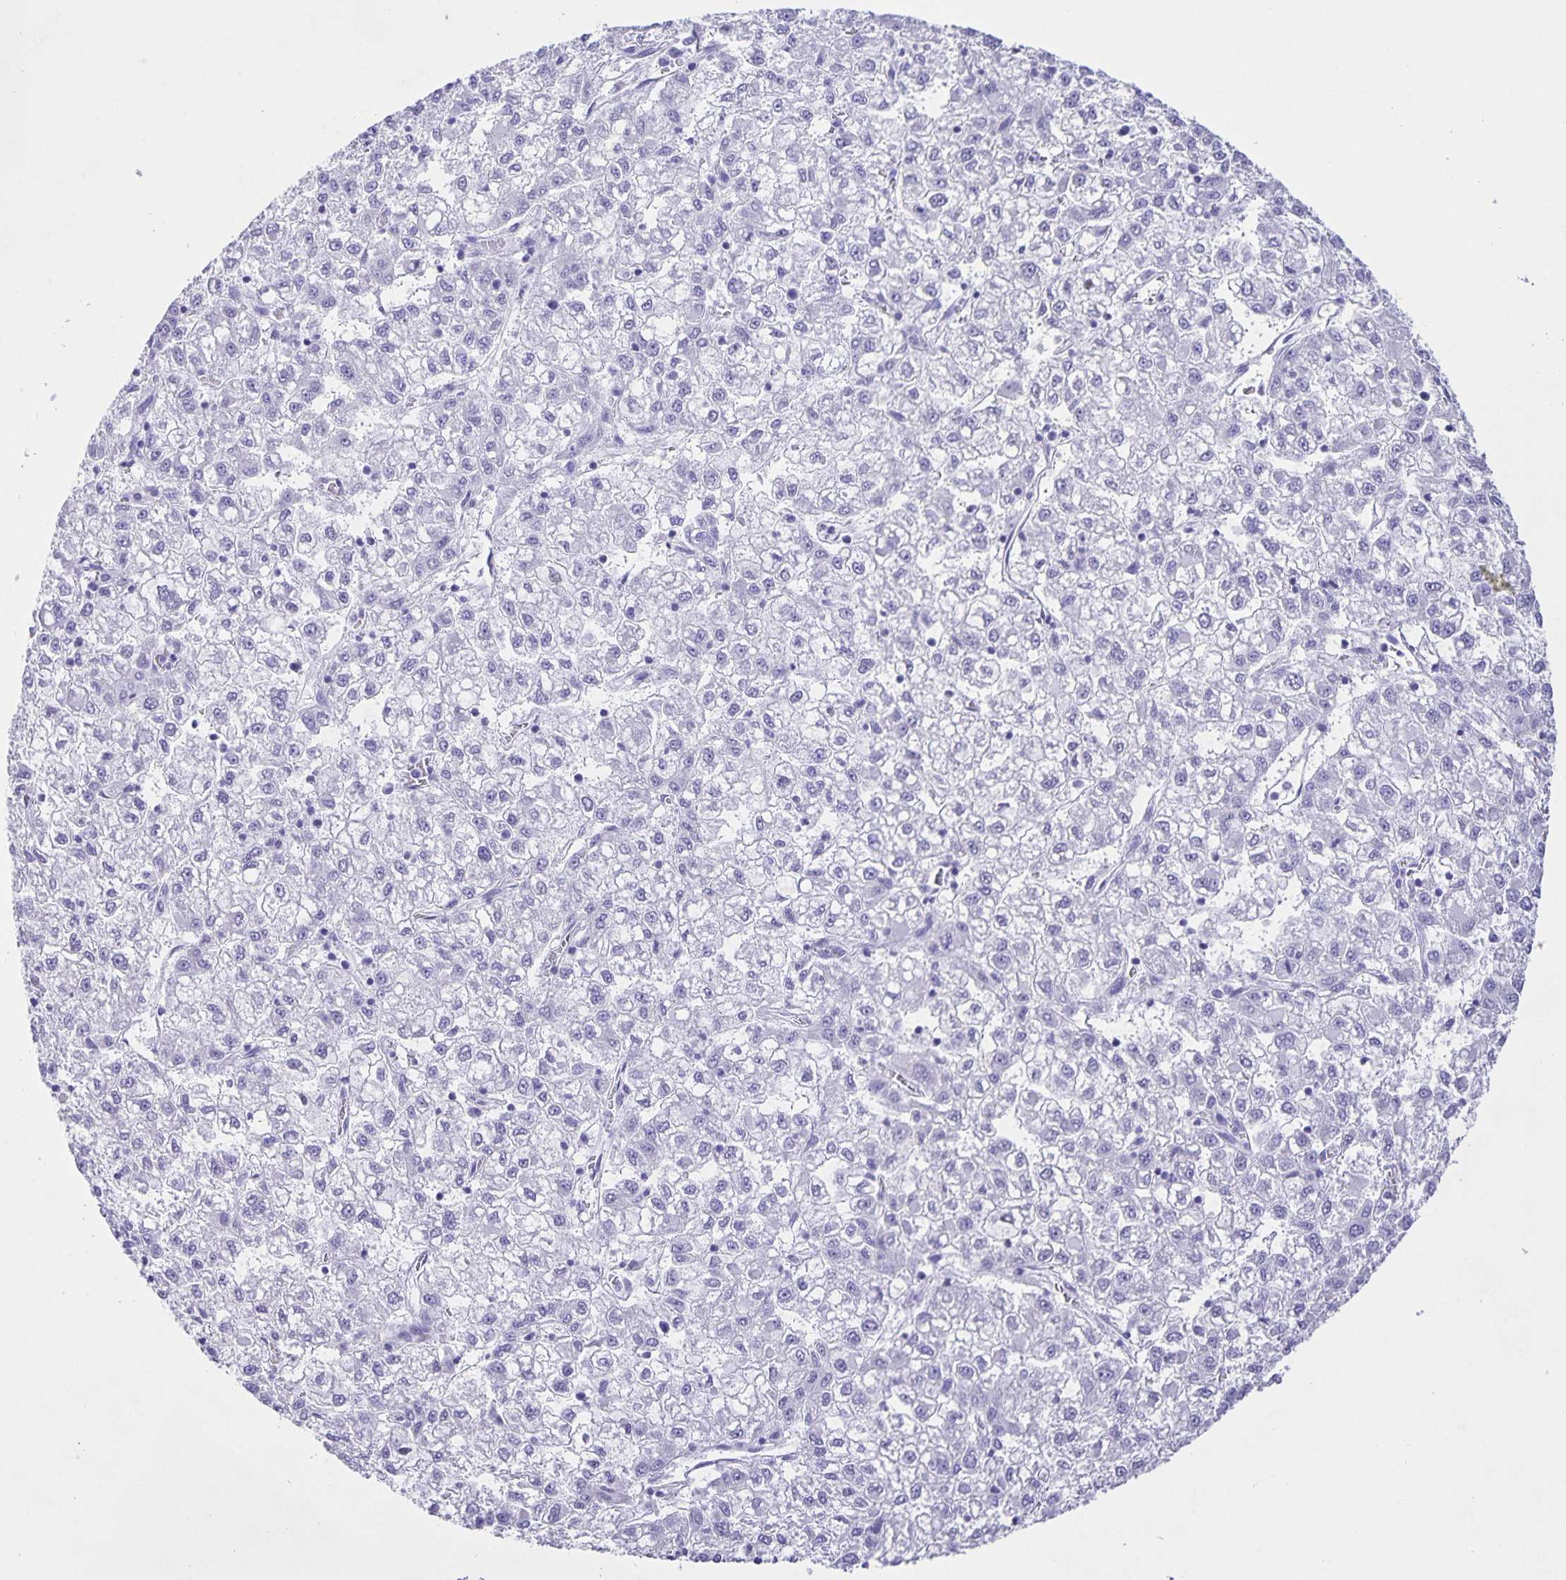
{"staining": {"intensity": "negative", "quantity": "none", "location": "none"}, "tissue": "liver cancer", "cell_type": "Tumor cells", "image_type": "cancer", "snomed": [{"axis": "morphology", "description": "Carcinoma, Hepatocellular, NOS"}, {"axis": "topography", "description": "Liver"}], "caption": "This is an immunohistochemistry (IHC) photomicrograph of human liver hepatocellular carcinoma. There is no staining in tumor cells.", "gene": "UBQLN3", "patient": {"sex": "male", "age": 40}}